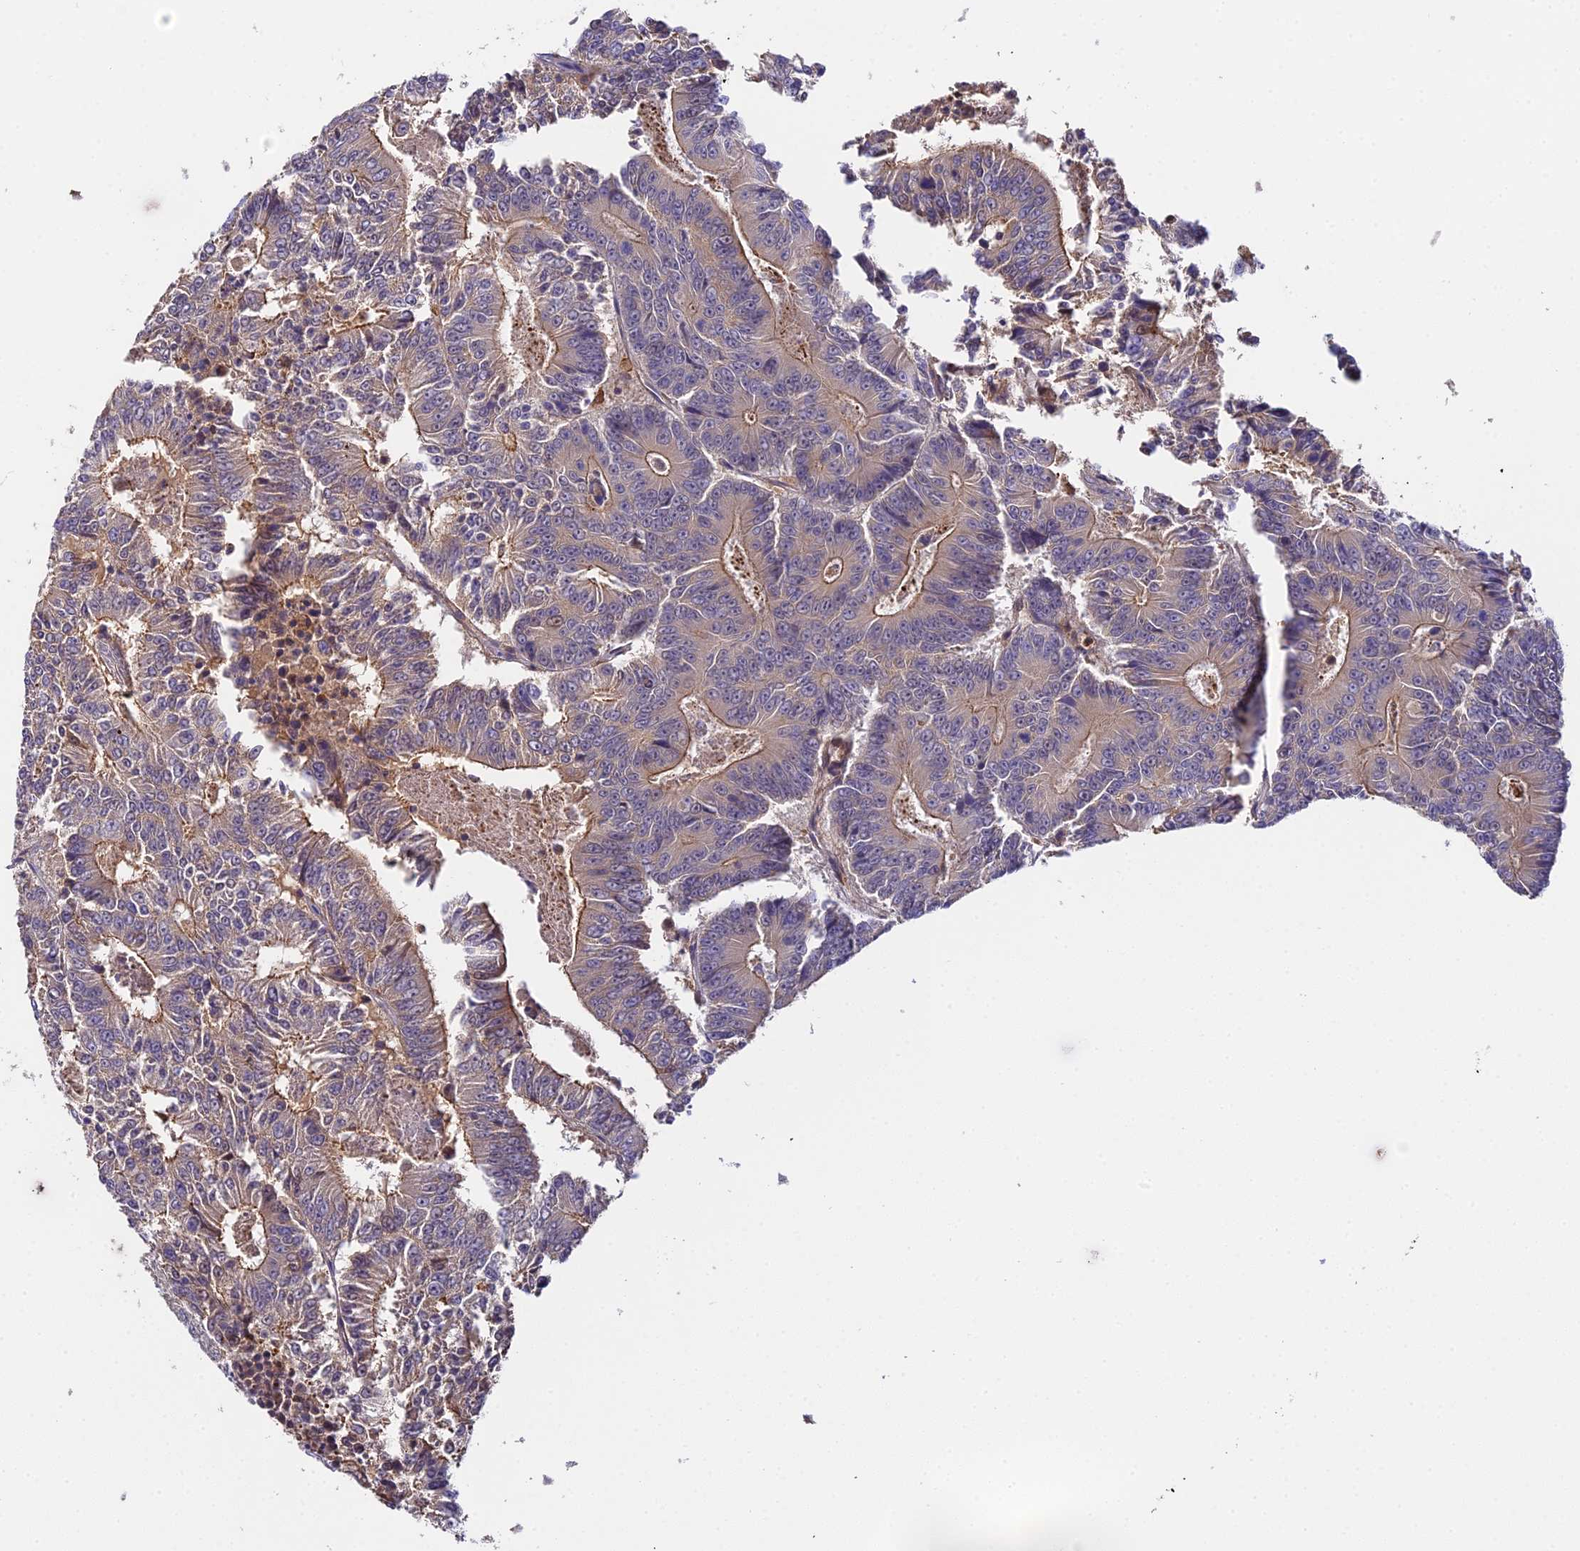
{"staining": {"intensity": "moderate", "quantity": "25%-75%", "location": "cytoplasmic/membranous"}, "tissue": "colorectal cancer", "cell_type": "Tumor cells", "image_type": "cancer", "snomed": [{"axis": "morphology", "description": "Adenocarcinoma, NOS"}, {"axis": "topography", "description": "Colon"}], "caption": "The histopathology image demonstrates a brown stain indicating the presence of a protein in the cytoplasmic/membranous of tumor cells in colorectal cancer (adenocarcinoma).", "gene": "ZBED8", "patient": {"sex": "male", "age": 83}}